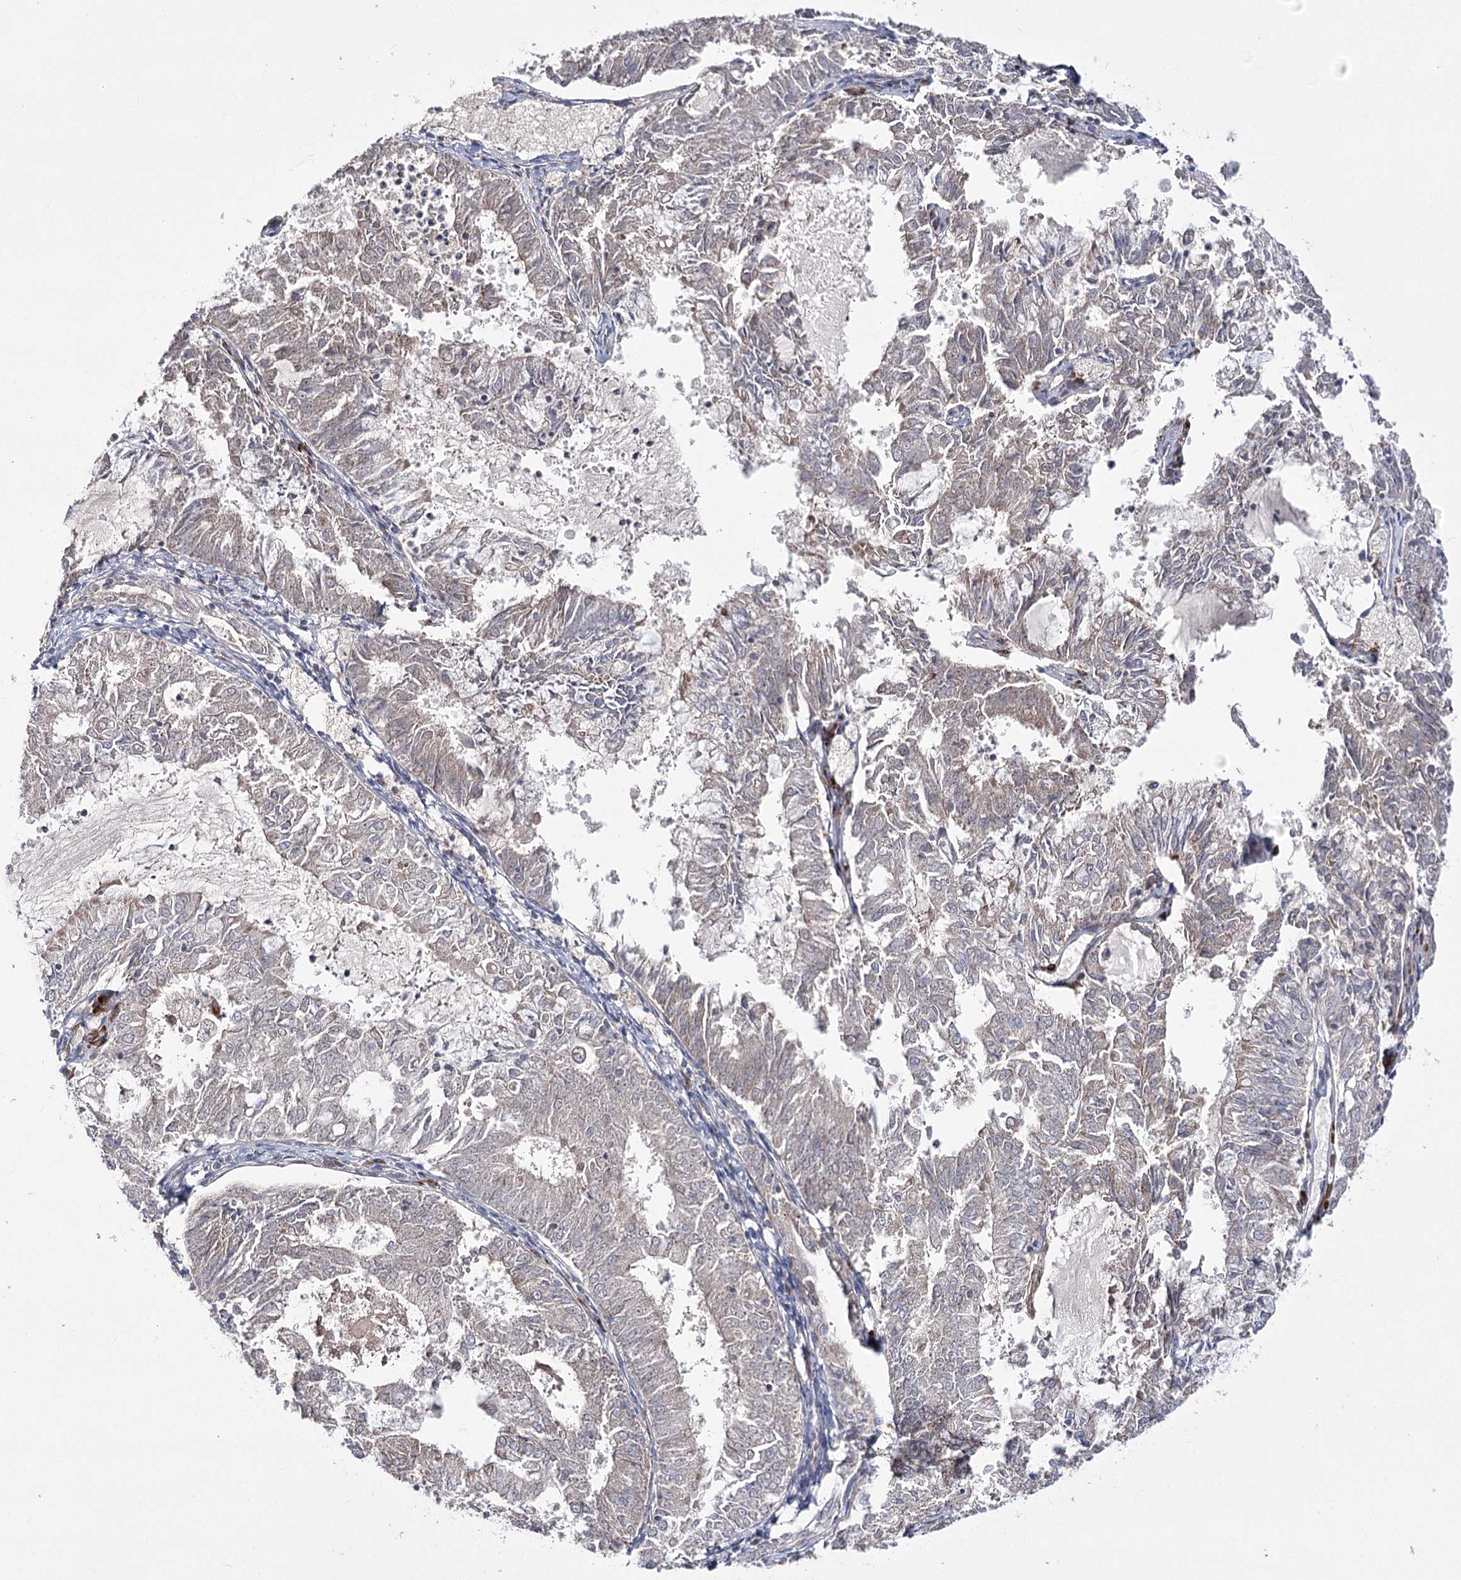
{"staining": {"intensity": "weak", "quantity": "25%-75%", "location": "cytoplasmic/membranous"}, "tissue": "endometrial cancer", "cell_type": "Tumor cells", "image_type": "cancer", "snomed": [{"axis": "morphology", "description": "Adenocarcinoma, NOS"}, {"axis": "topography", "description": "Endometrium"}], "caption": "Endometrial adenocarcinoma stained for a protein (brown) demonstrates weak cytoplasmic/membranous positive expression in about 25%-75% of tumor cells.", "gene": "NADK2", "patient": {"sex": "female", "age": 57}}